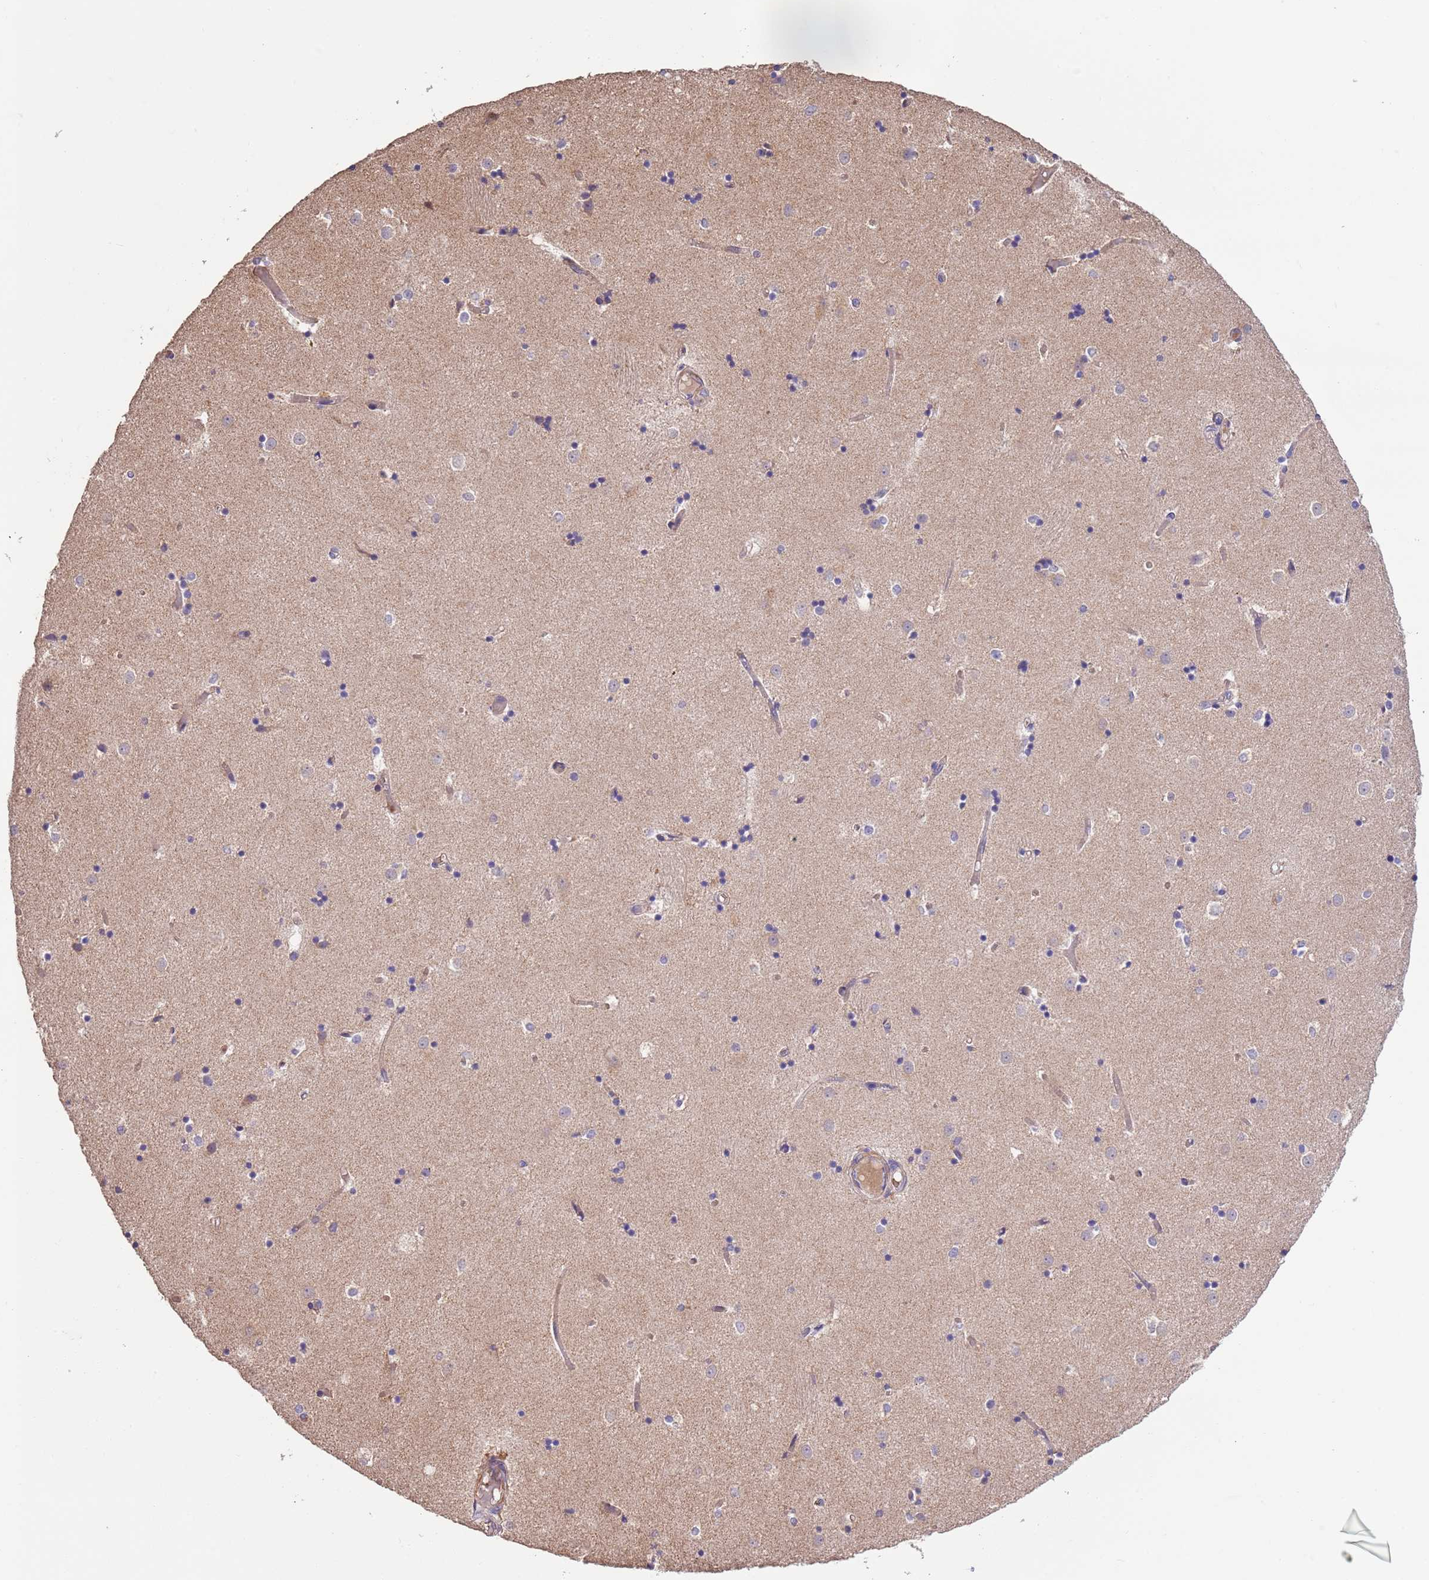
{"staining": {"intensity": "negative", "quantity": "none", "location": "none"}, "tissue": "caudate", "cell_type": "Glial cells", "image_type": "normal", "snomed": [{"axis": "morphology", "description": "Normal tissue, NOS"}, {"axis": "topography", "description": "Lateral ventricle wall"}], "caption": "Immunohistochemical staining of benign human caudate reveals no significant staining in glial cells.", "gene": "PIGA", "patient": {"sex": "female", "age": 52}}